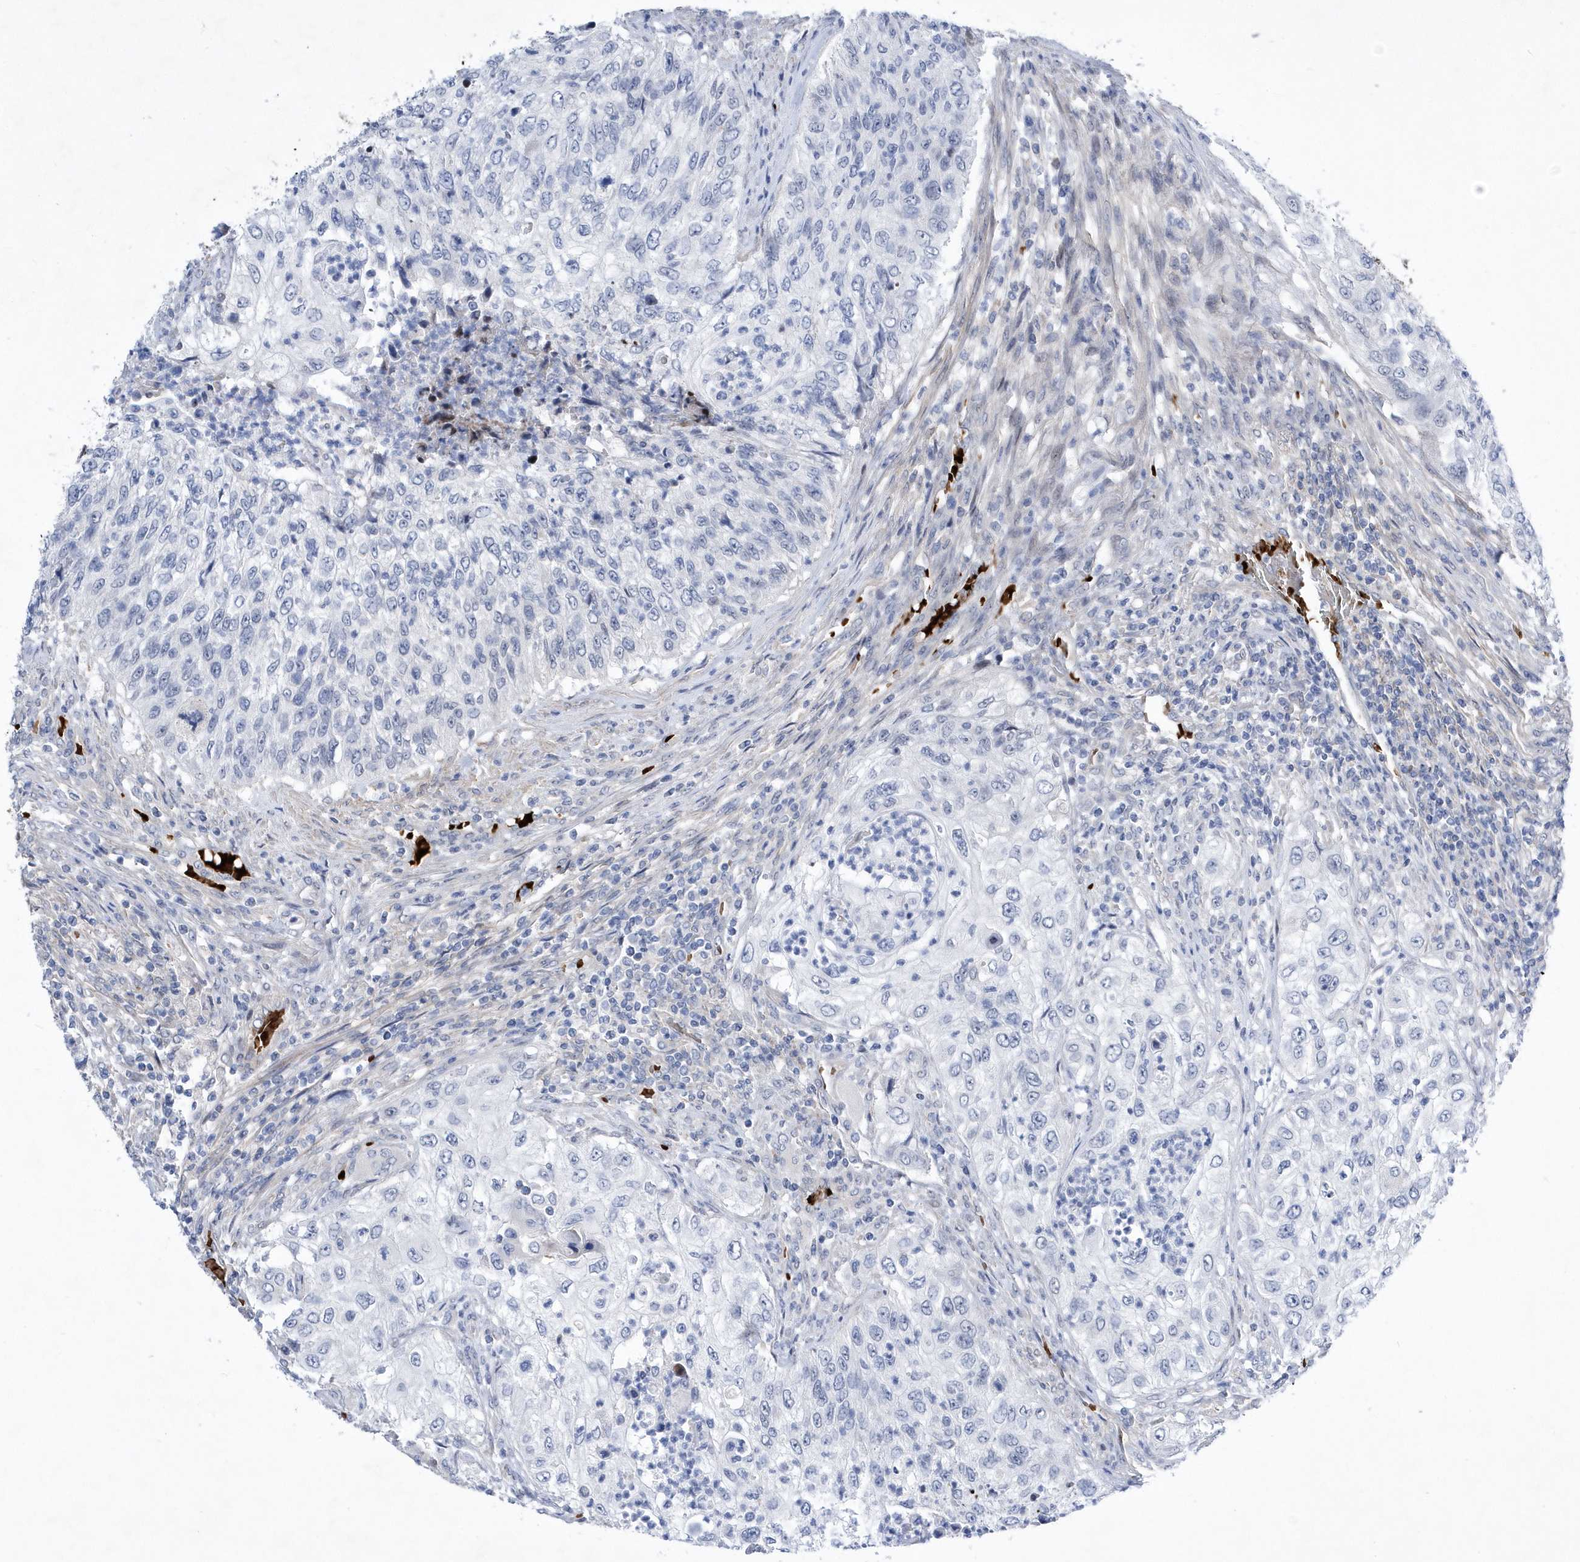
{"staining": {"intensity": "negative", "quantity": "none", "location": "none"}, "tissue": "urothelial cancer", "cell_type": "Tumor cells", "image_type": "cancer", "snomed": [{"axis": "morphology", "description": "Urothelial carcinoma, High grade"}, {"axis": "topography", "description": "Urinary bladder"}], "caption": "Immunohistochemistry (IHC) histopathology image of neoplastic tissue: urothelial cancer stained with DAB shows no significant protein expression in tumor cells.", "gene": "ZNF875", "patient": {"sex": "female", "age": 60}}